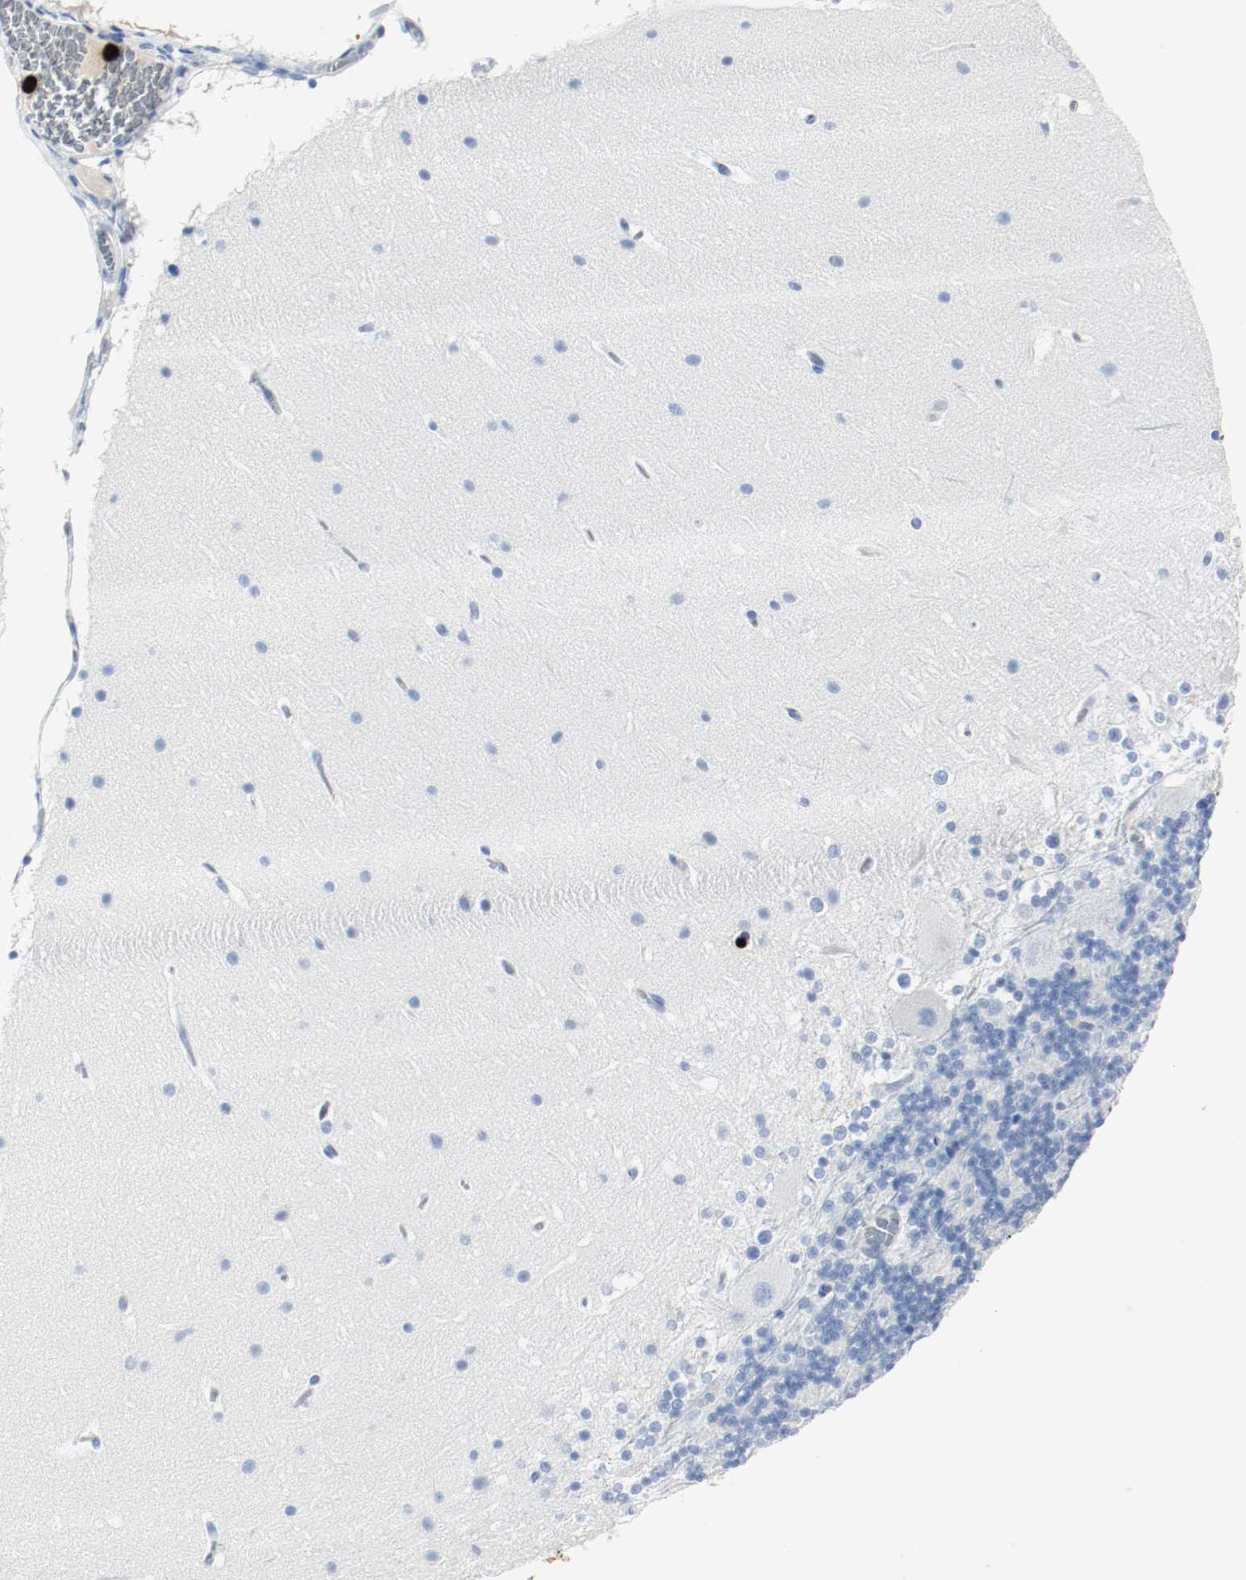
{"staining": {"intensity": "negative", "quantity": "none", "location": "none"}, "tissue": "cerebellum", "cell_type": "Cells in granular layer", "image_type": "normal", "snomed": [{"axis": "morphology", "description": "Normal tissue, NOS"}, {"axis": "topography", "description": "Cerebellum"}], "caption": "Image shows no protein staining in cells in granular layer of normal cerebellum. (DAB (3,3'-diaminobenzidine) immunohistochemistry (IHC) visualized using brightfield microscopy, high magnification).", "gene": "S100A9", "patient": {"sex": "female", "age": 19}}